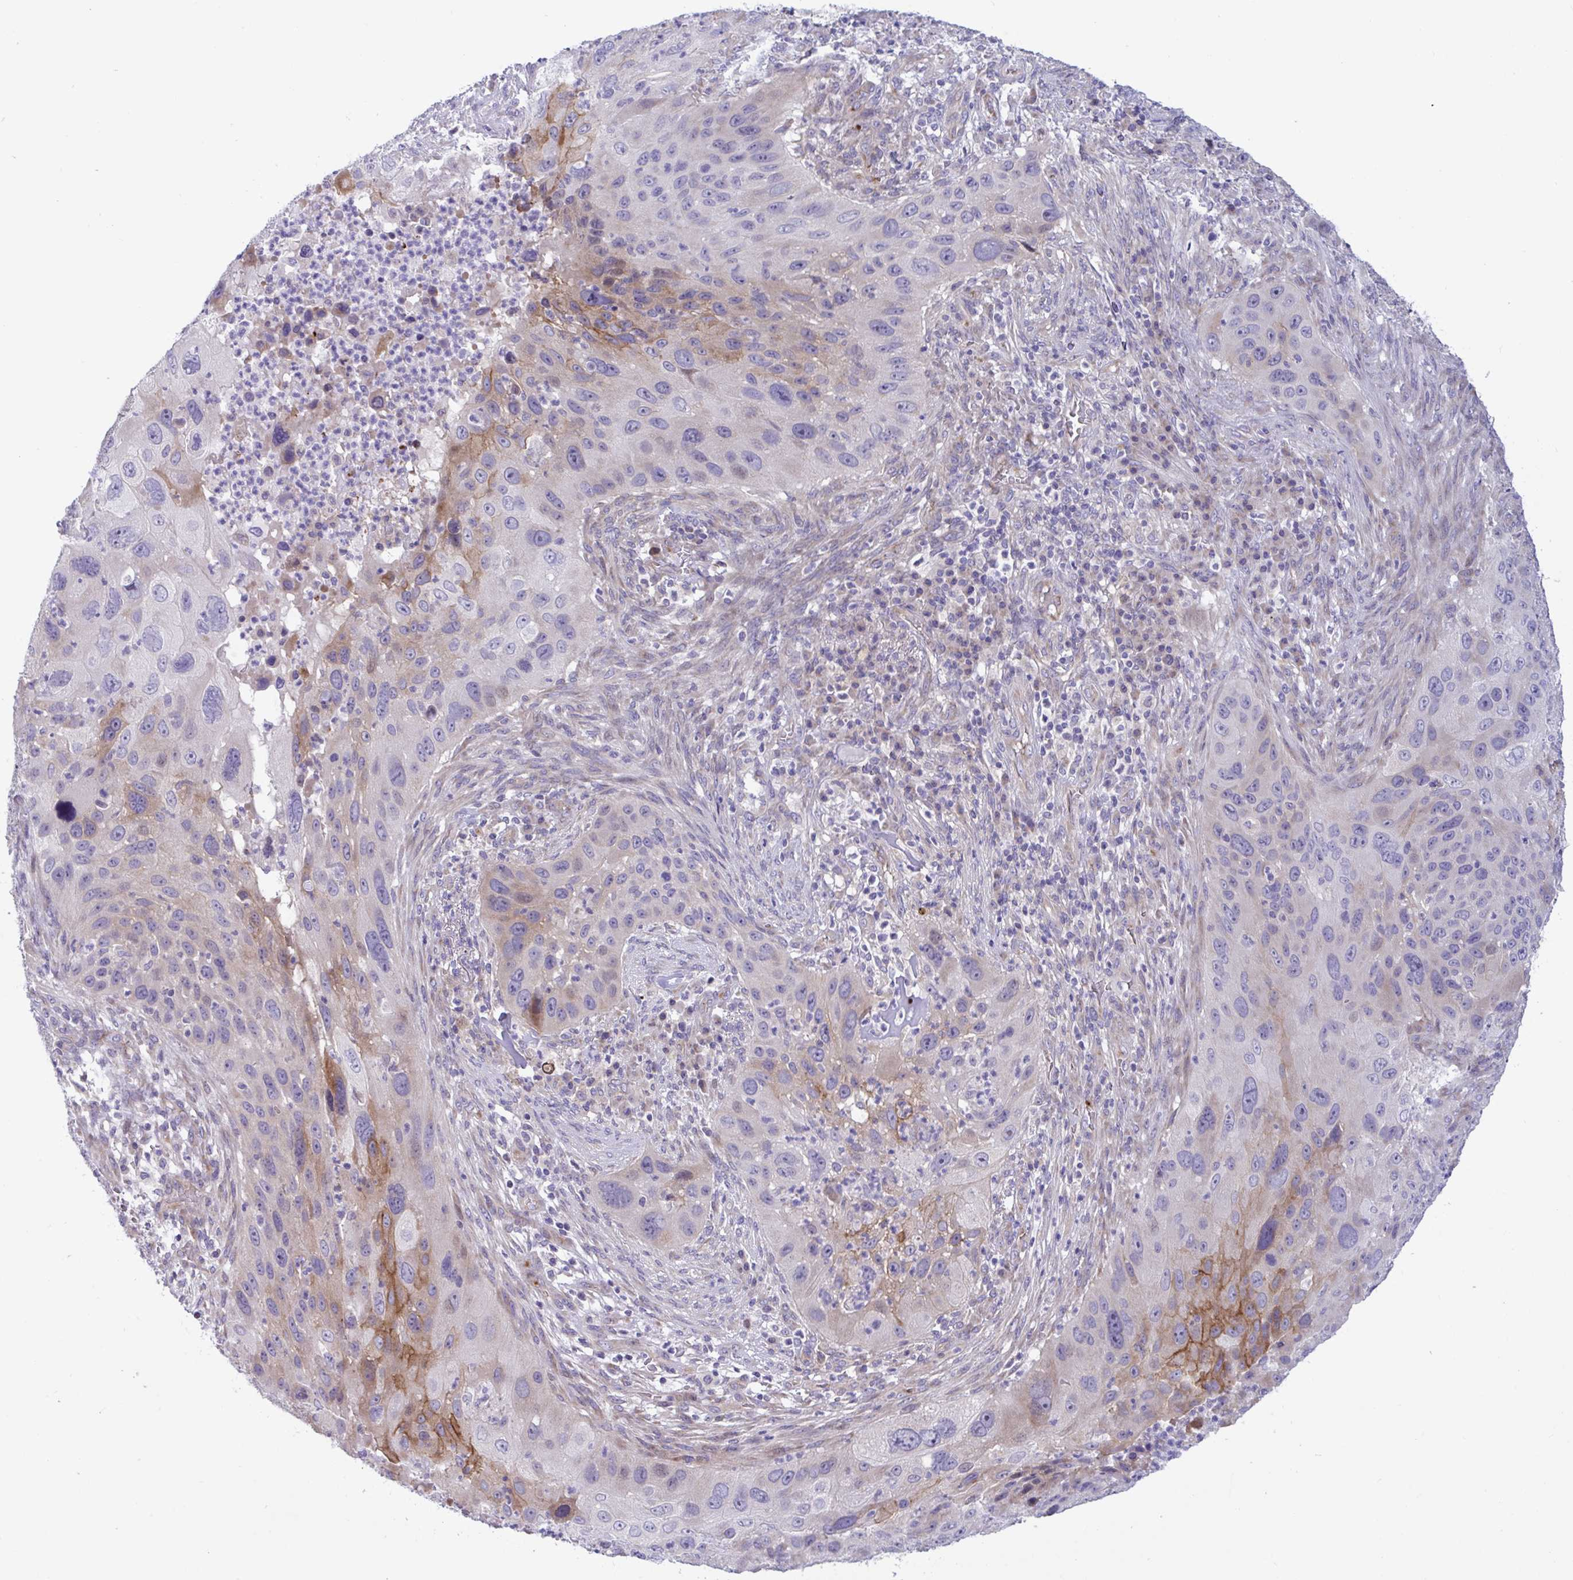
{"staining": {"intensity": "moderate", "quantity": "<25%", "location": "cytoplasmic/membranous"}, "tissue": "lung cancer", "cell_type": "Tumor cells", "image_type": "cancer", "snomed": [{"axis": "morphology", "description": "Squamous cell carcinoma, NOS"}, {"axis": "topography", "description": "Lung"}], "caption": "A brown stain labels moderate cytoplasmic/membranous expression of a protein in lung cancer (squamous cell carcinoma) tumor cells.", "gene": "IL37", "patient": {"sex": "male", "age": 63}}